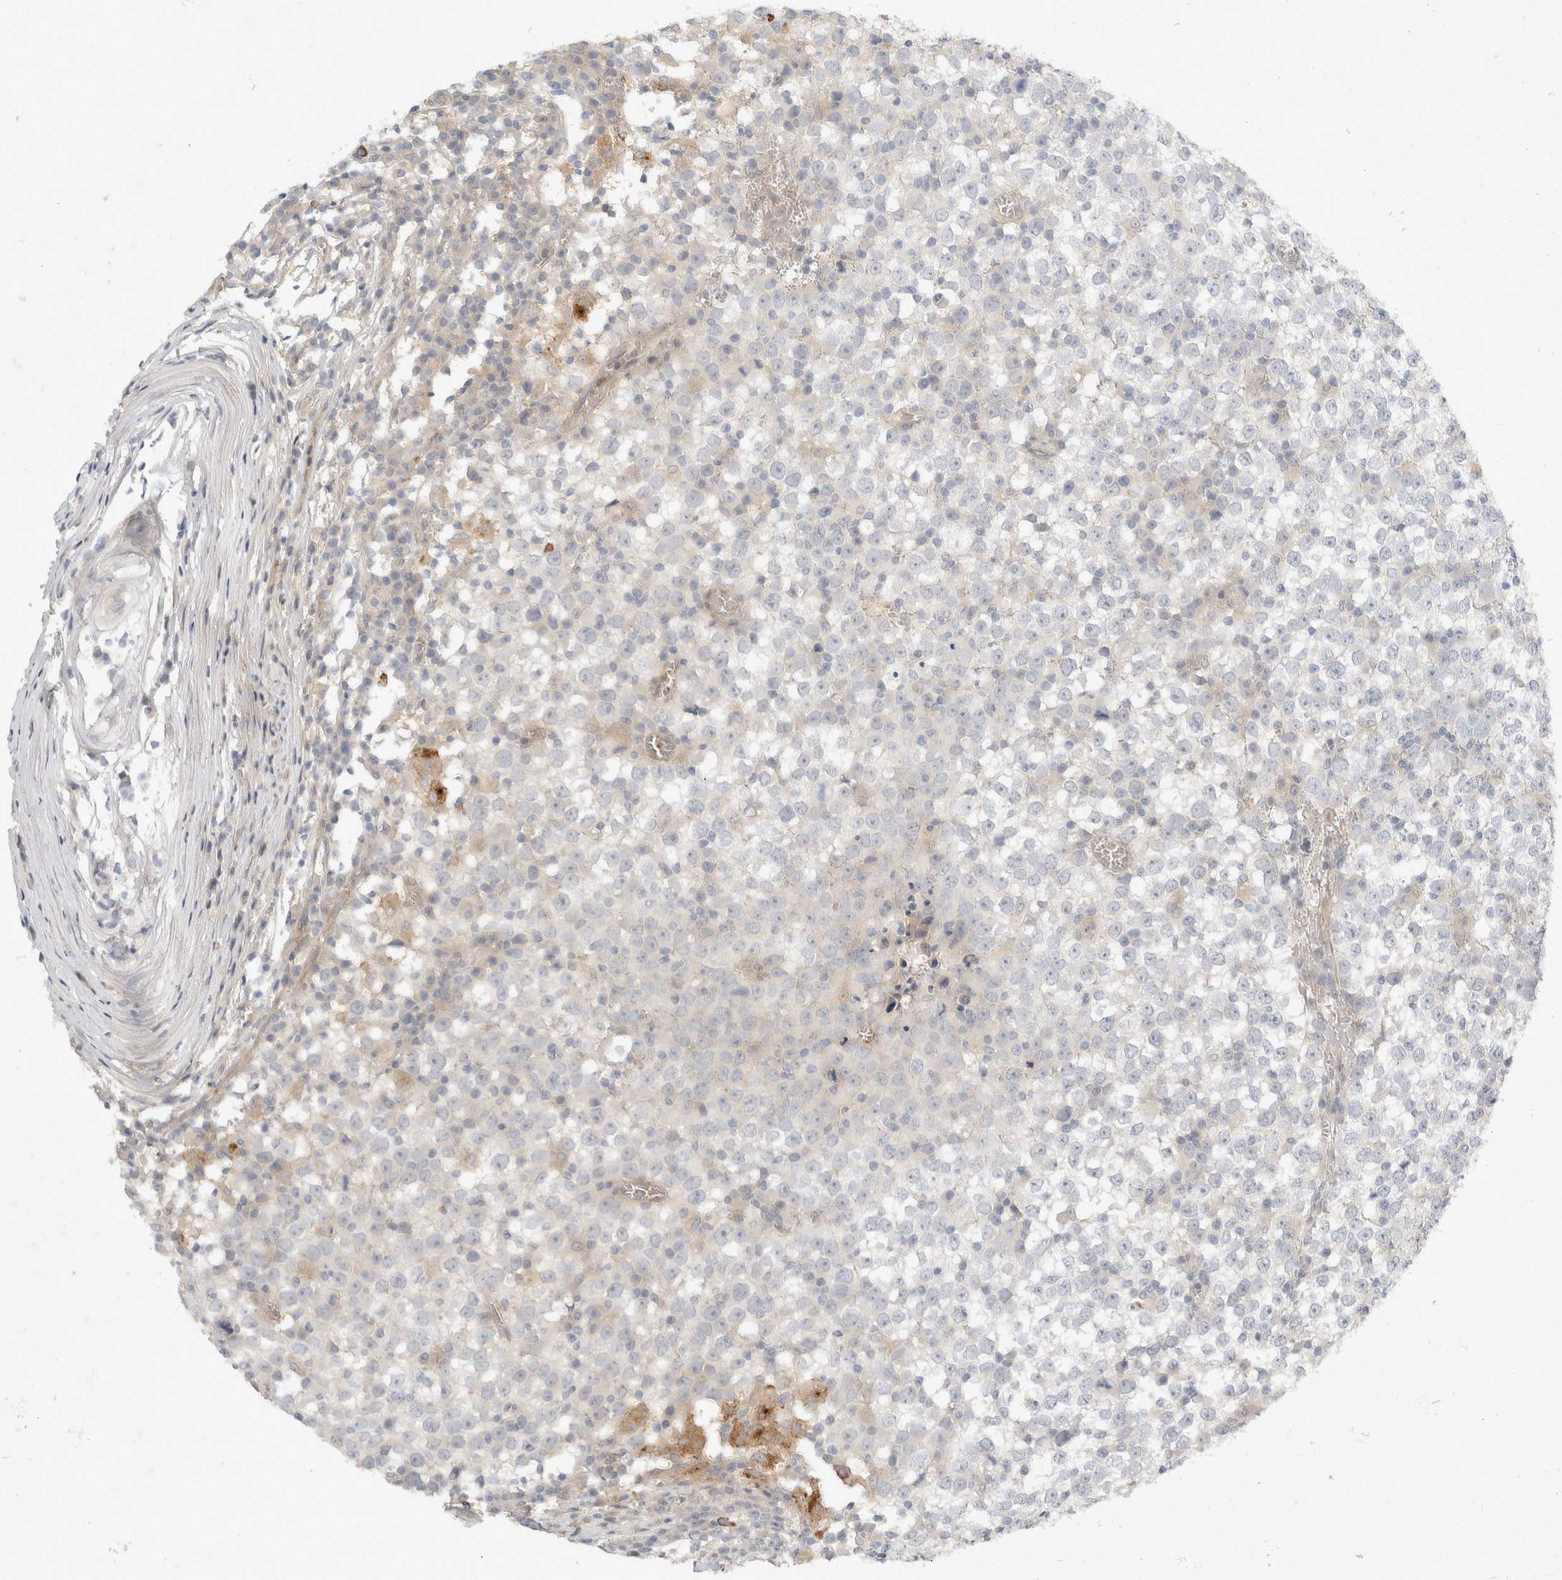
{"staining": {"intensity": "moderate", "quantity": "<25%", "location": "cytoplasmic/membranous"}, "tissue": "testis cancer", "cell_type": "Tumor cells", "image_type": "cancer", "snomed": [{"axis": "morphology", "description": "Seminoma, NOS"}, {"axis": "topography", "description": "Testis"}], "caption": "Protein expression analysis of human seminoma (testis) reveals moderate cytoplasmic/membranous positivity in approximately <25% of tumor cells.", "gene": "TOM1L2", "patient": {"sex": "male", "age": 65}}